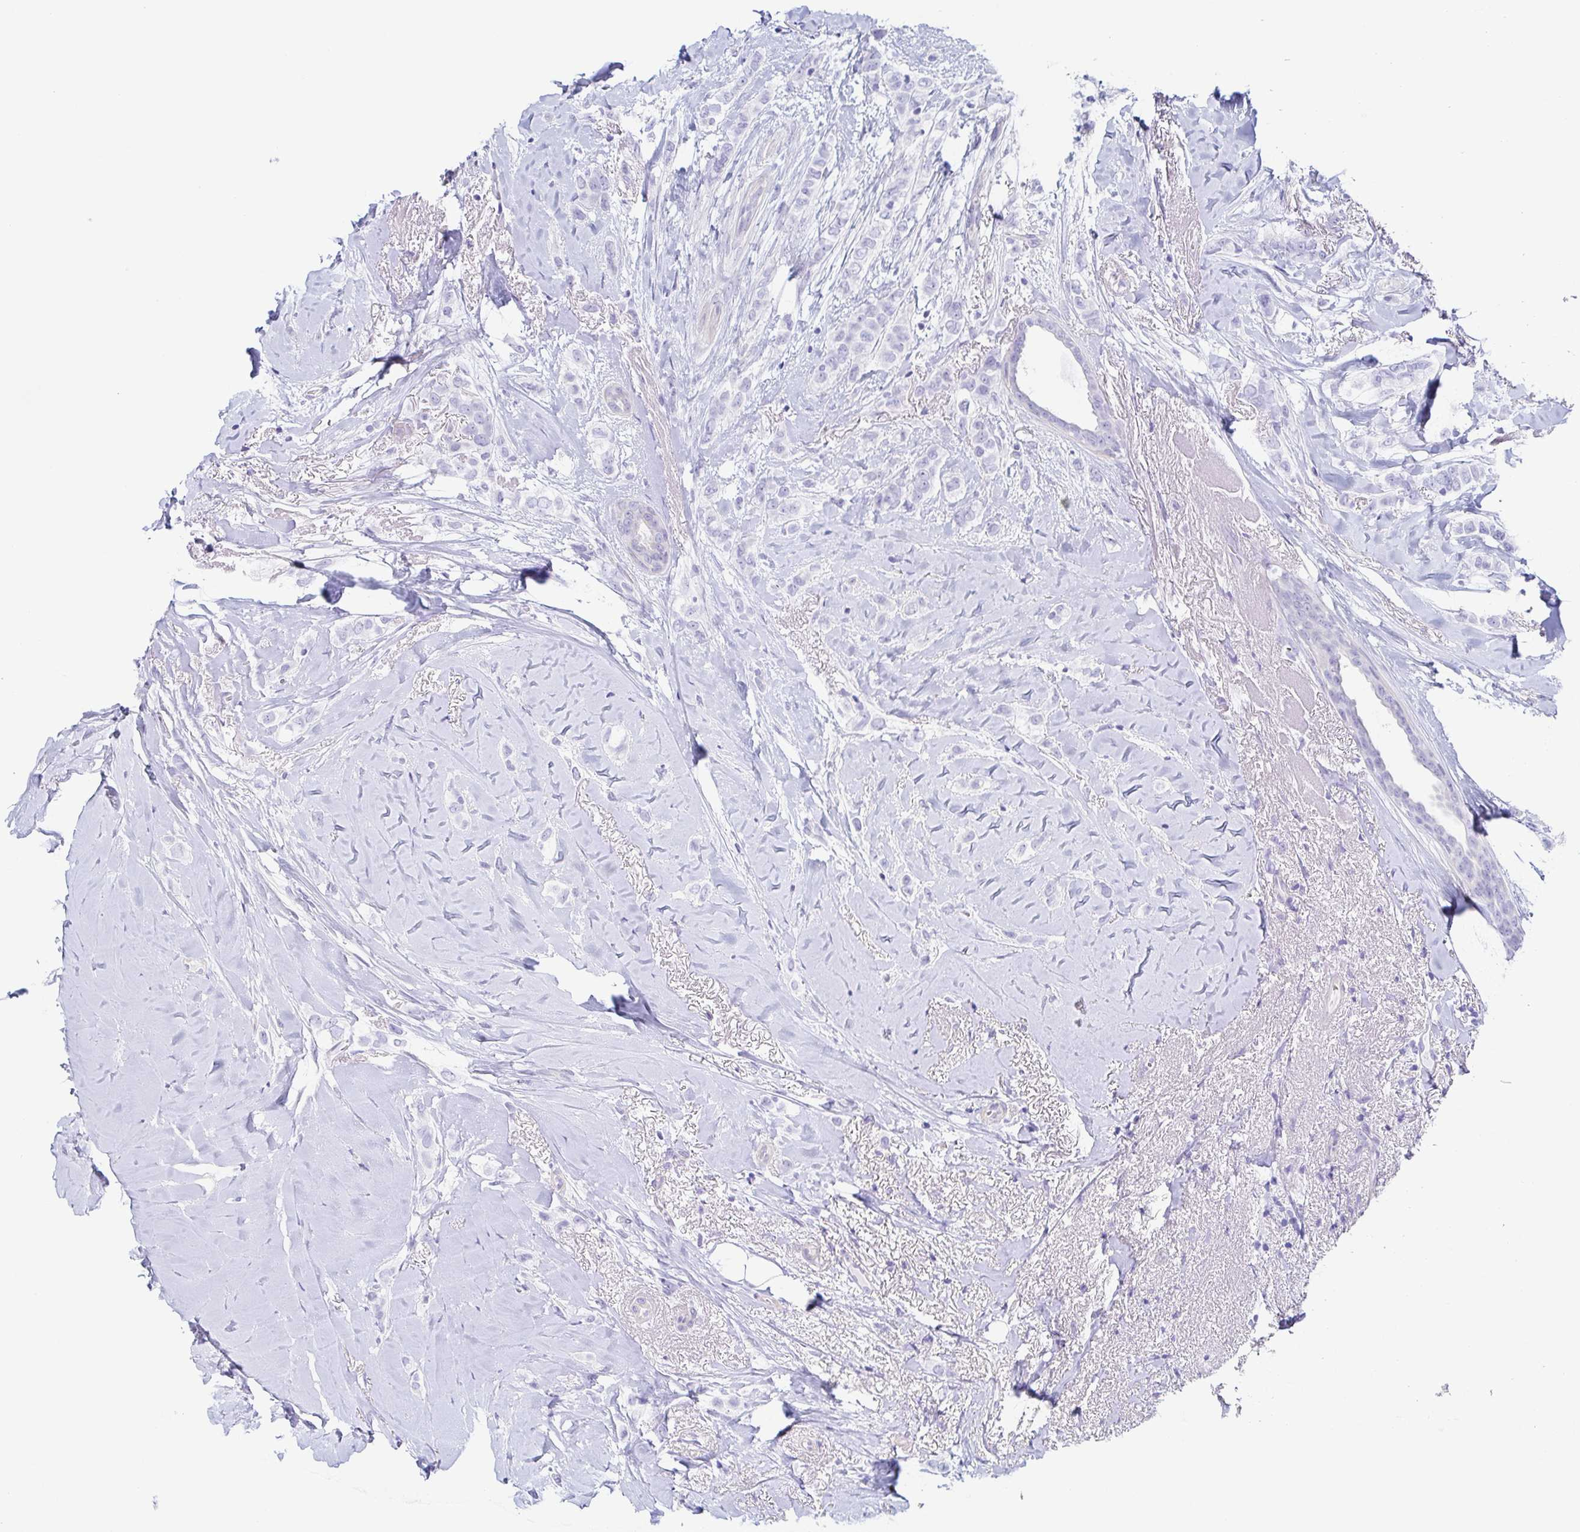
{"staining": {"intensity": "negative", "quantity": "none", "location": "none"}, "tissue": "breast cancer", "cell_type": "Tumor cells", "image_type": "cancer", "snomed": [{"axis": "morphology", "description": "Lobular carcinoma"}, {"axis": "topography", "description": "Breast"}], "caption": "A high-resolution histopathology image shows immunohistochemistry staining of breast cancer, which shows no significant staining in tumor cells.", "gene": "PRR4", "patient": {"sex": "female", "age": 66}}